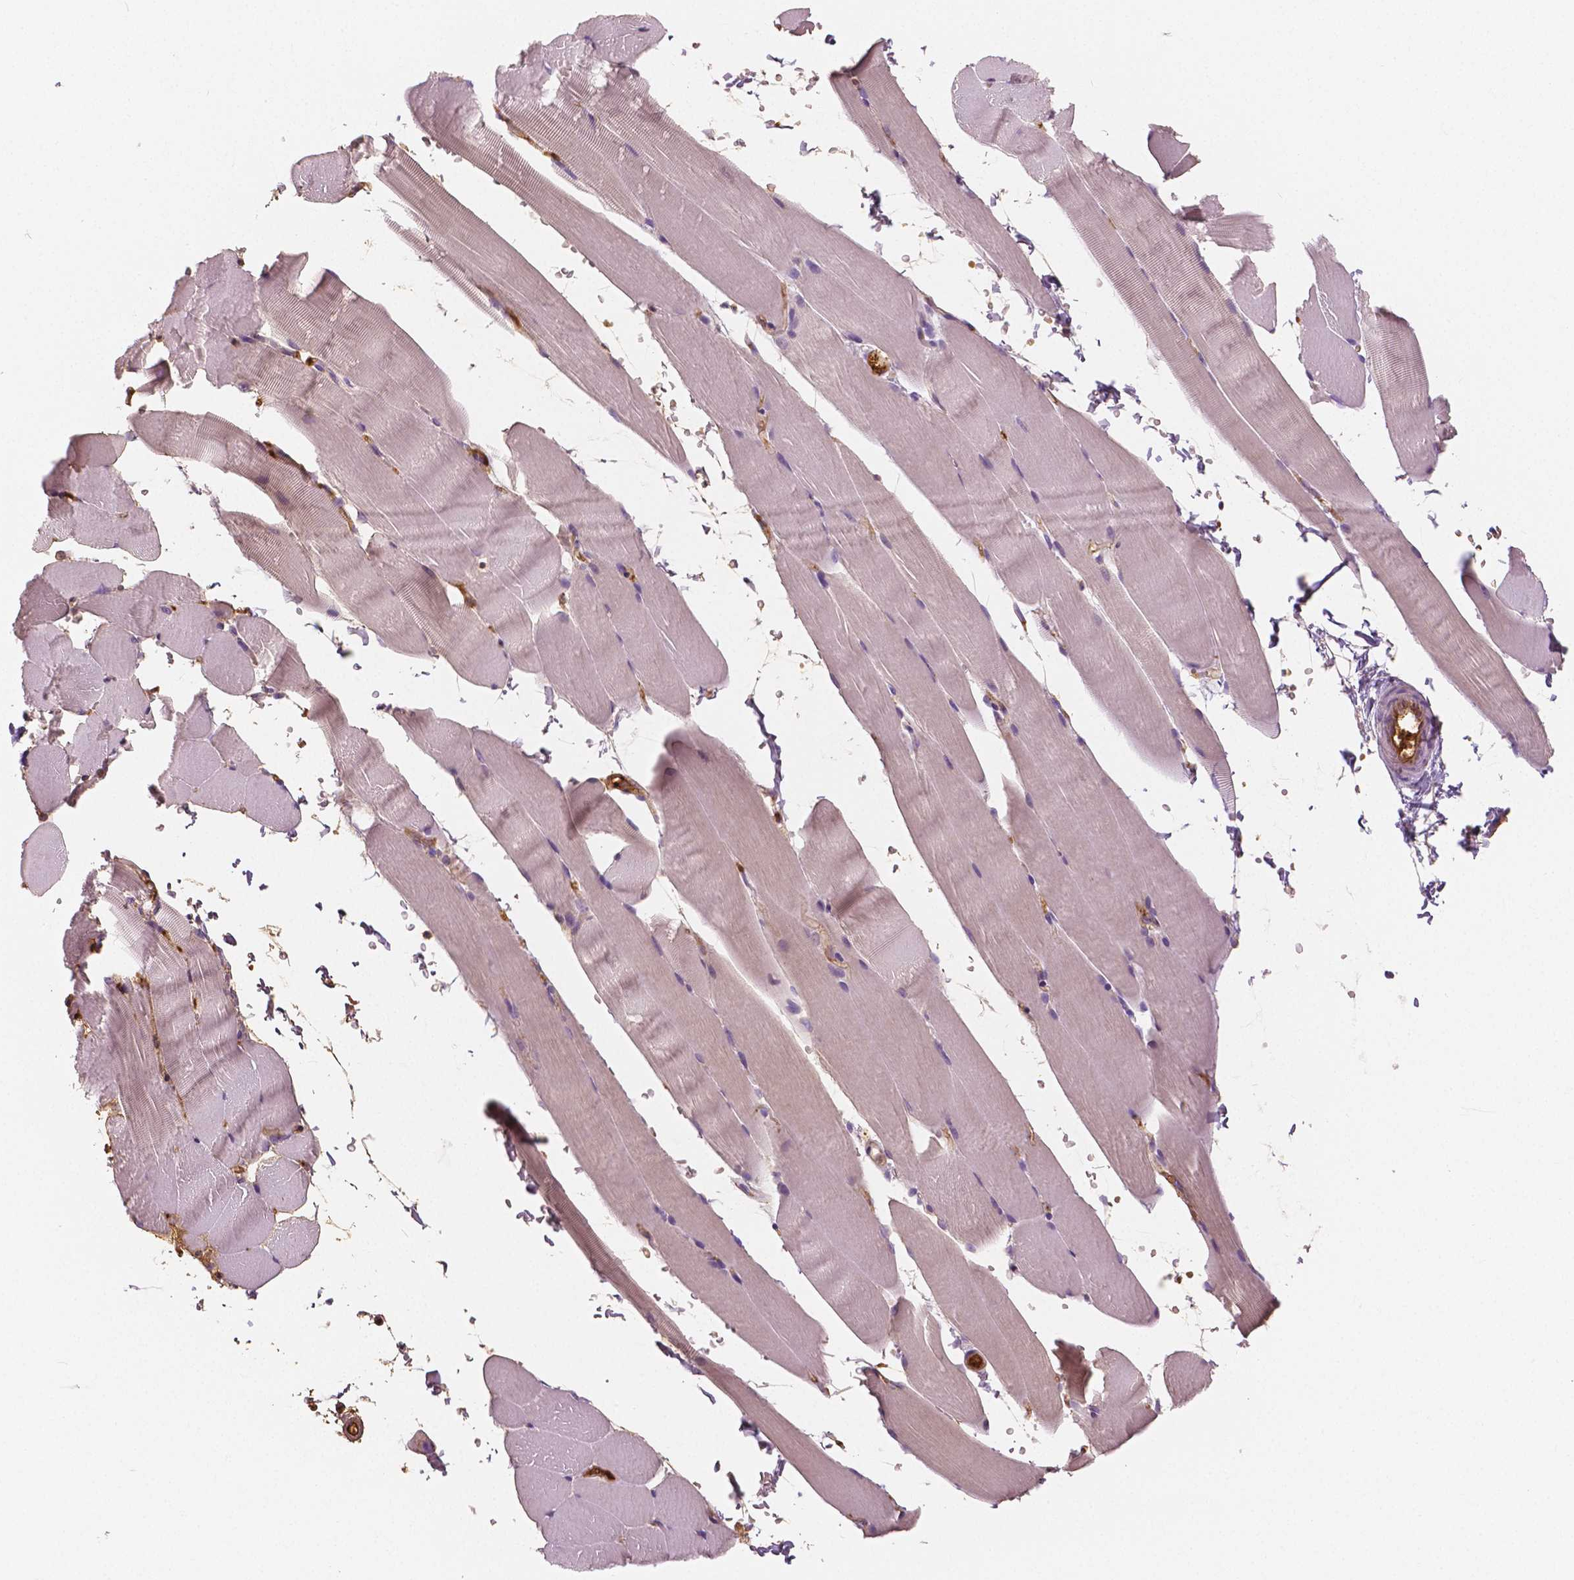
{"staining": {"intensity": "negative", "quantity": "none", "location": "none"}, "tissue": "skeletal muscle", "cell_type": "Myocytes", "image_type": "normal", "snomed": [{"axis": "morphology", "description": "Normal tissue, NOS"}, {"axis": "topography", "description": "Skeletal muscle"}], "caption": "Skeletal muscle was stained to show a protein in brown. There is no significant positivity in myocytes. The staining is performed using DAB (3,3'-diaminobenzidine) brown chromogen with nuclei counter-stained in using hematoxylin.", "gene": "APOA4", "patient": {"sex": "female", "age": 37}}